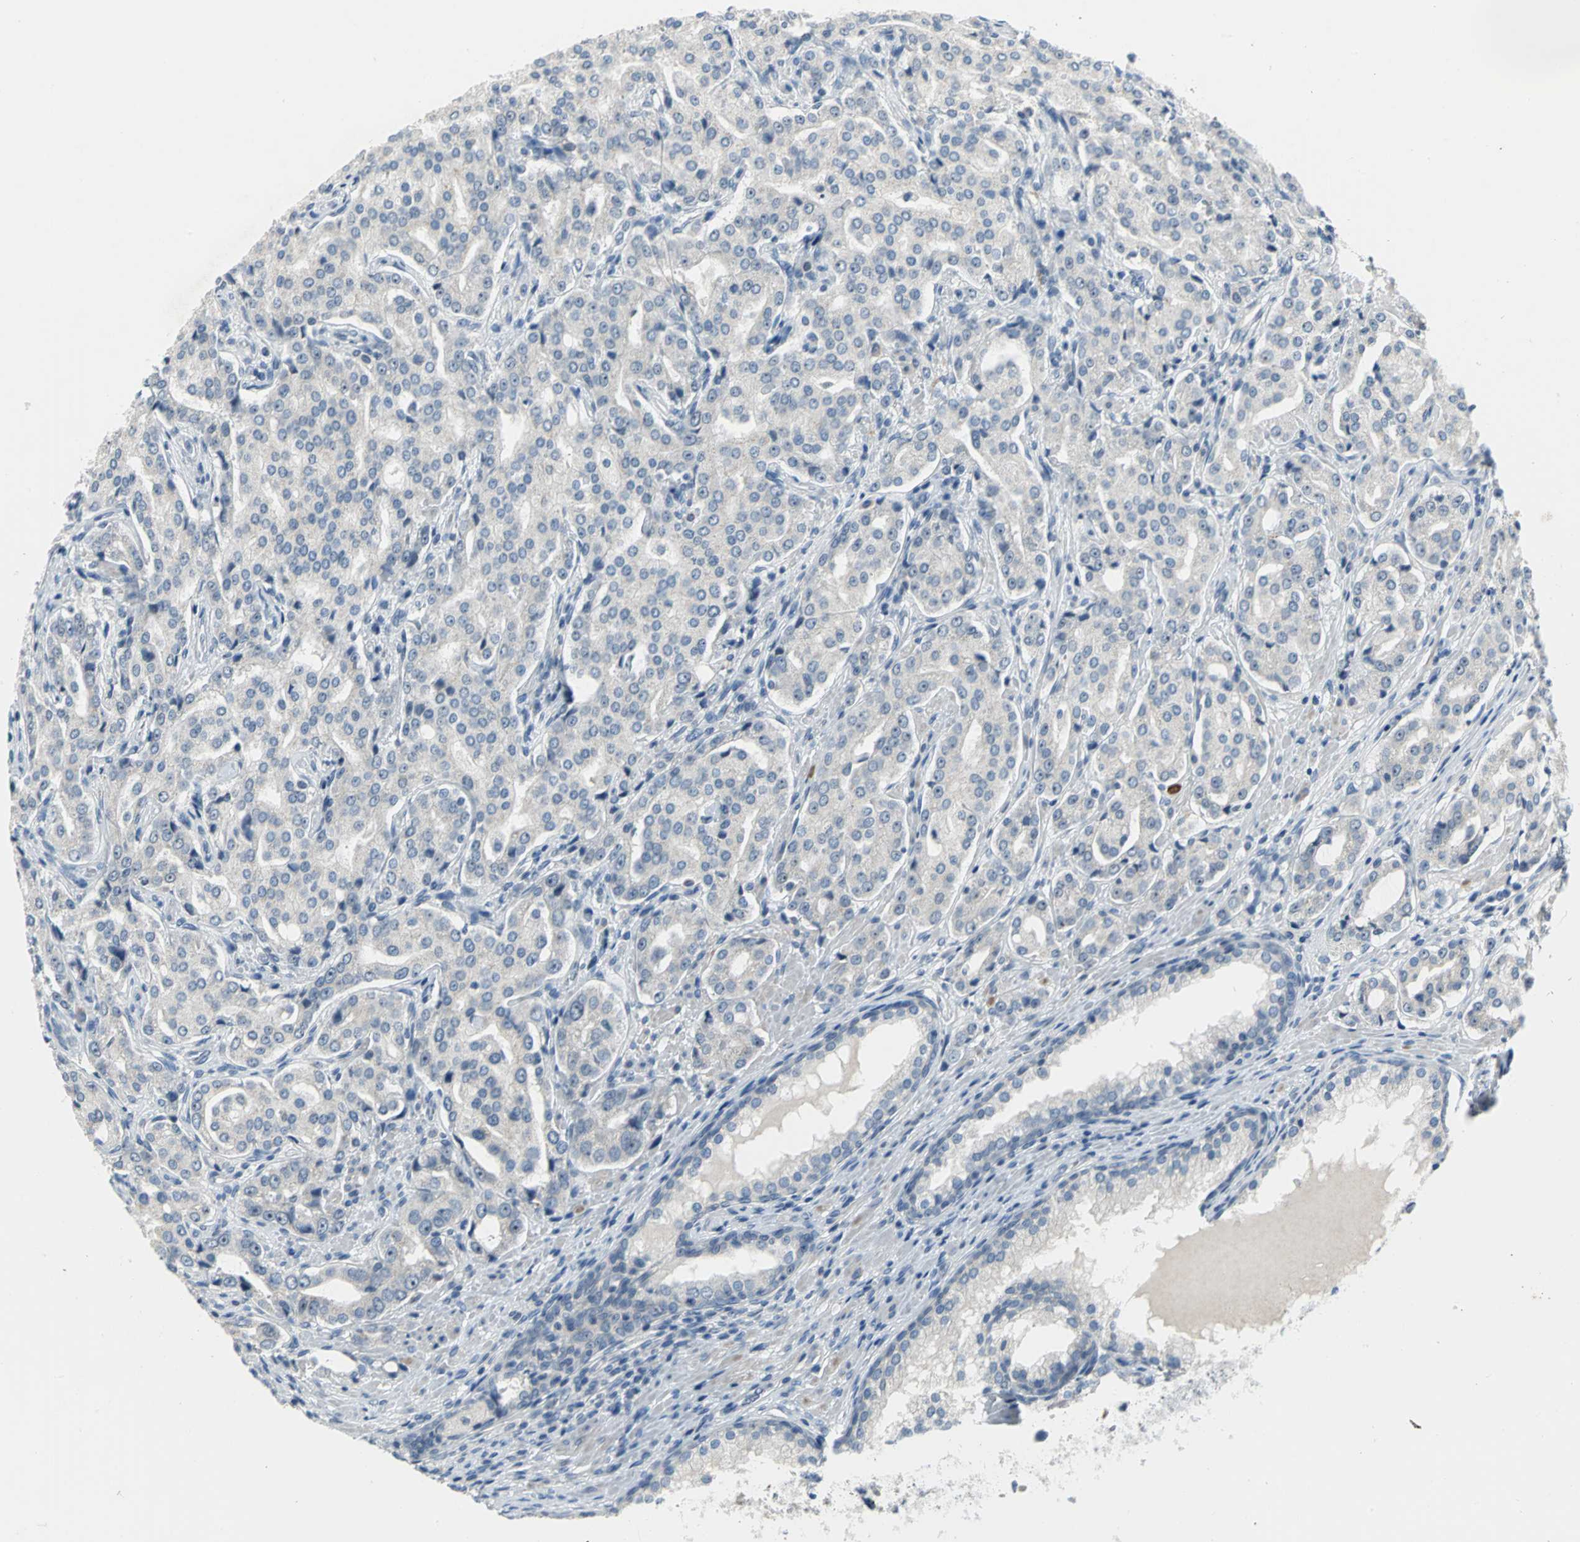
{"staining": {"intensity": "moderate", "quantity": "<25%", "location": "nuclear"}, "tissue": "prostate cancer", "cell_type": "Tumor cells", "image_type": "cancer", "snomed": [{"axis": "morphology", "description": "Adenocarcinoma, High grade"}, {"axis": "topography", "description": "Prostate"}], "caption": "Protein analysis of adenocarcinoma (high-grade) (prostate) tissue shows moderate nuclear positivity in about <25% of tumor cells.", "gene": "MYBBP1A", "patient": {"sex": "male", "age": 72}}